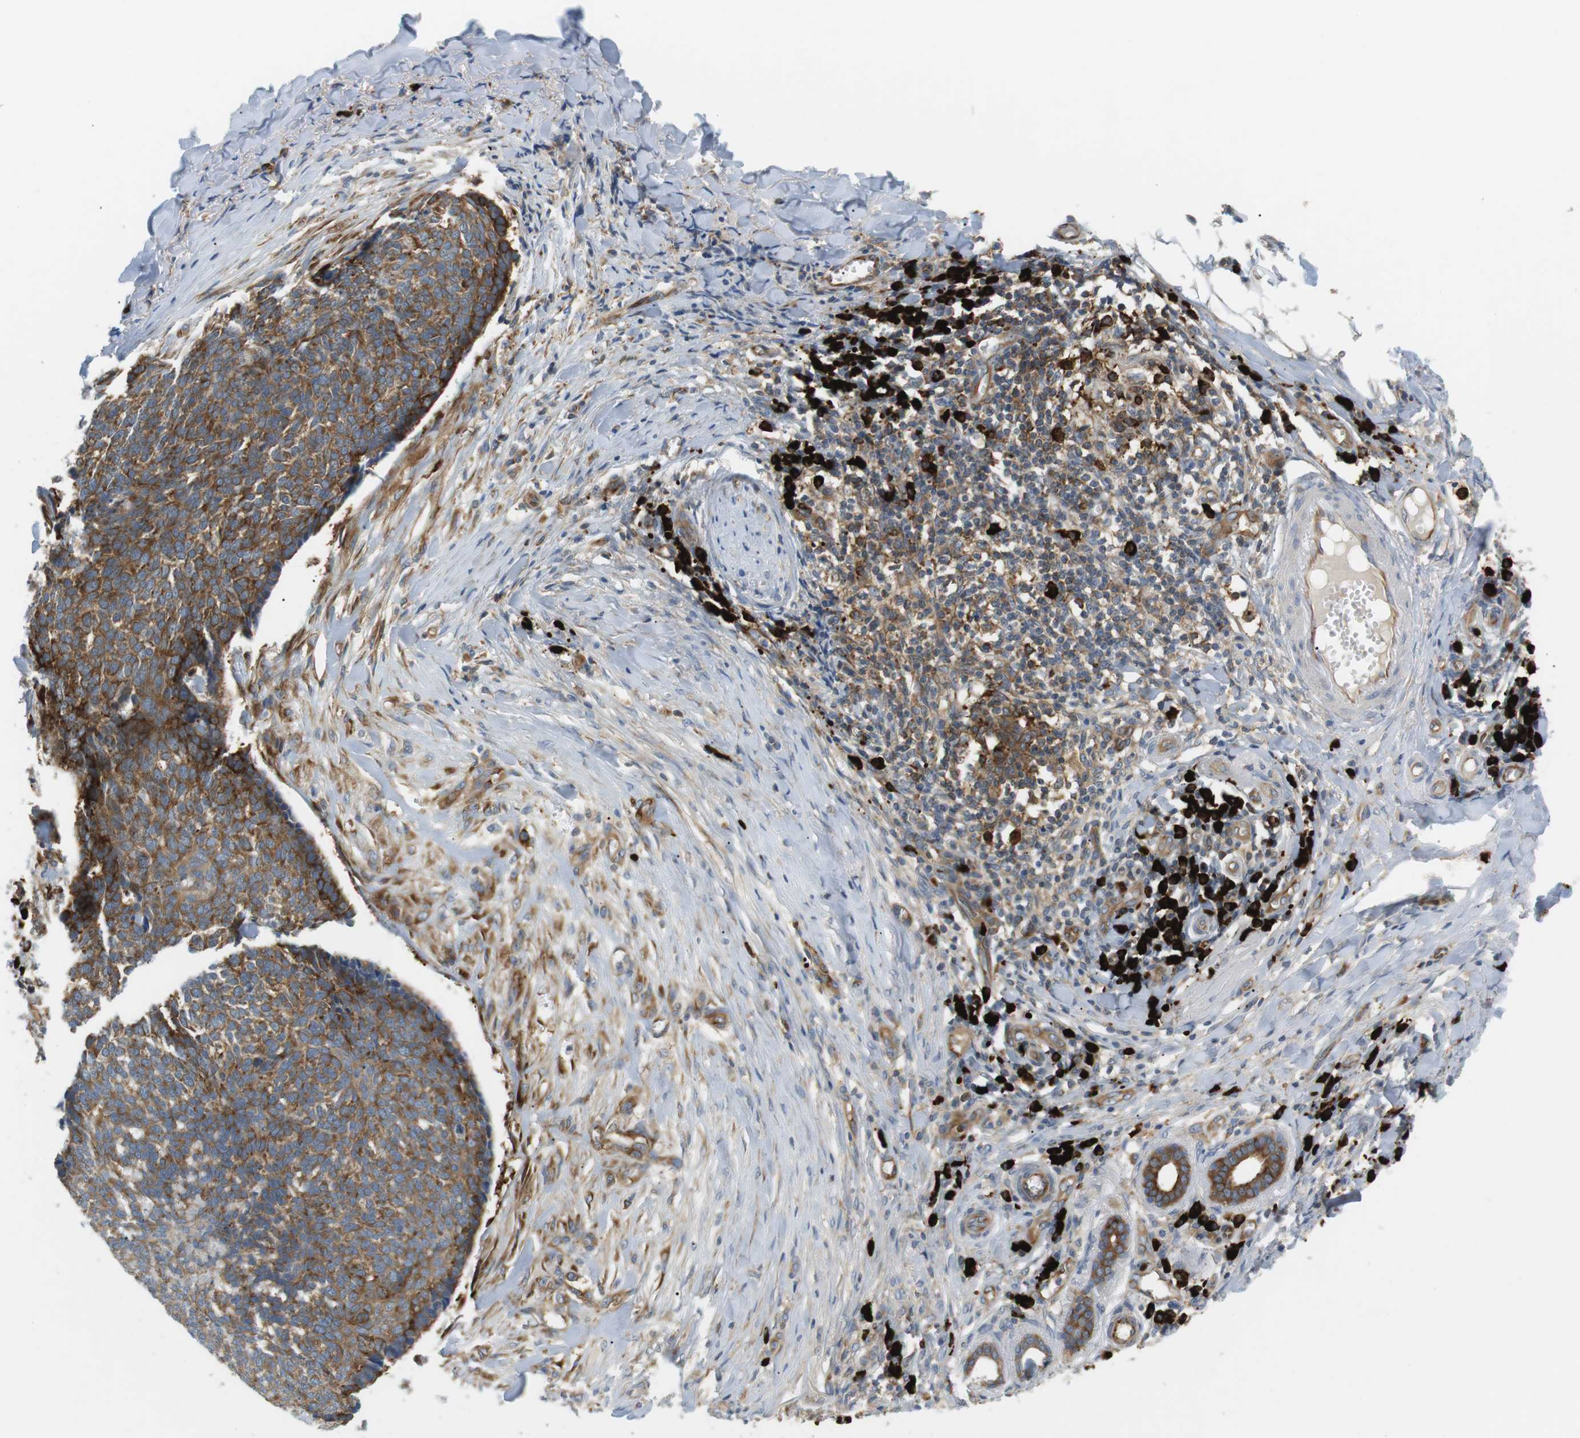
{"staining": {"intensity": "strong", "quantity": ">75%", "location": "cytoplasmic/membranous"}, "tissue": "skin cancer", "cell_type": "Tumor cells", "image_type": "cancer", "snomed": [{"axis": "morphology", "description": "Basal cell carcinoma"}, {"axis": "topography", "description": "Skin"}], "caption": "Immunohistochemistry photomicrograph of basal cell carcinoma (skin) stained for a protein (brown), which reveals high levels of strong cytoplasmic/membranous positivity in approximately >75% of tumor cells.", "gene": "TMEM200A", "patient": {"sex": "male", "age": 84}}